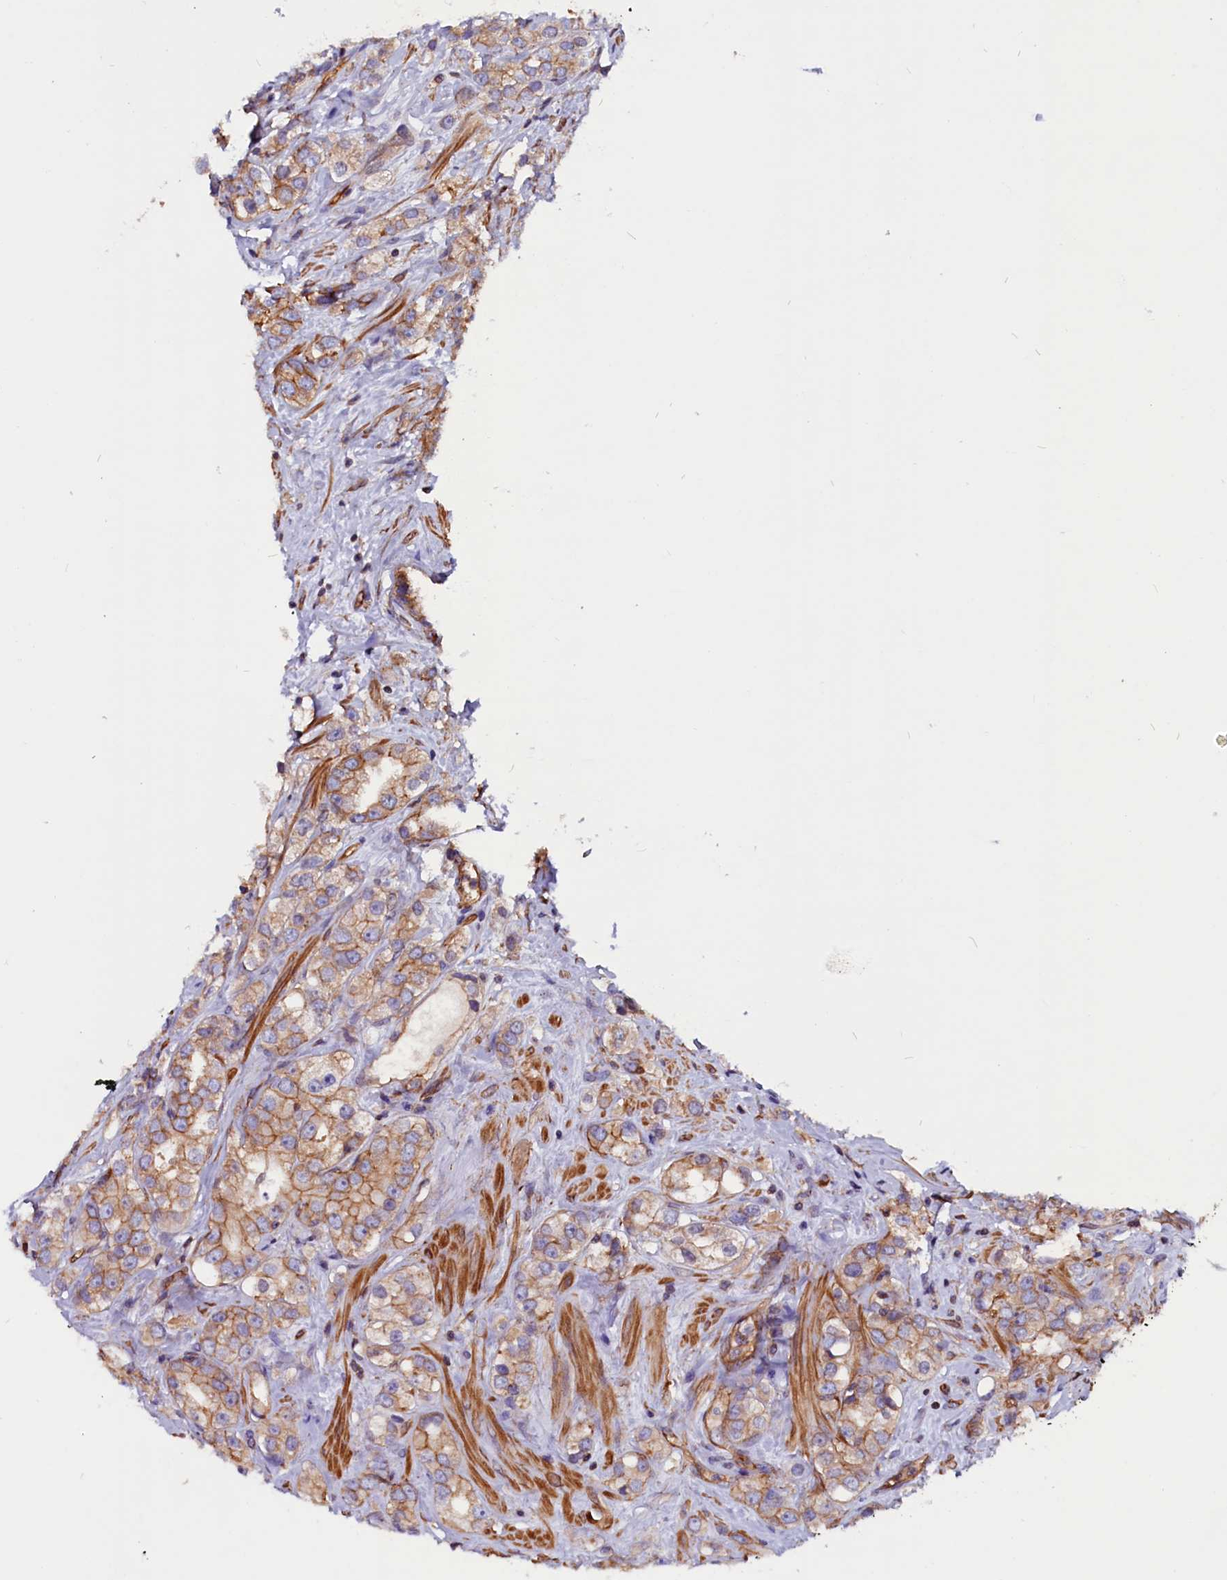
{"staining": {"intensity": "moderate", "quantity": ">75%", "location": "cytoplasmic/membranous"}, "tissue": "prostate cancer", "cell_type": "Tumor cells", "image_type": "cancer", "snomed": [{"axis": "morphology", "description": "Adenocarcinoma, NOS"}, {"axis": "topography", "description": "Prostate"}], "caption": "Prostate adenocarcinoma stained with a brown dye exhibits moderate cytoplasmic/membranous positive positivity in about >75% of tumor cells.", "gene": "ZNF749", "patient": {"sex": "male", "age": 79}}